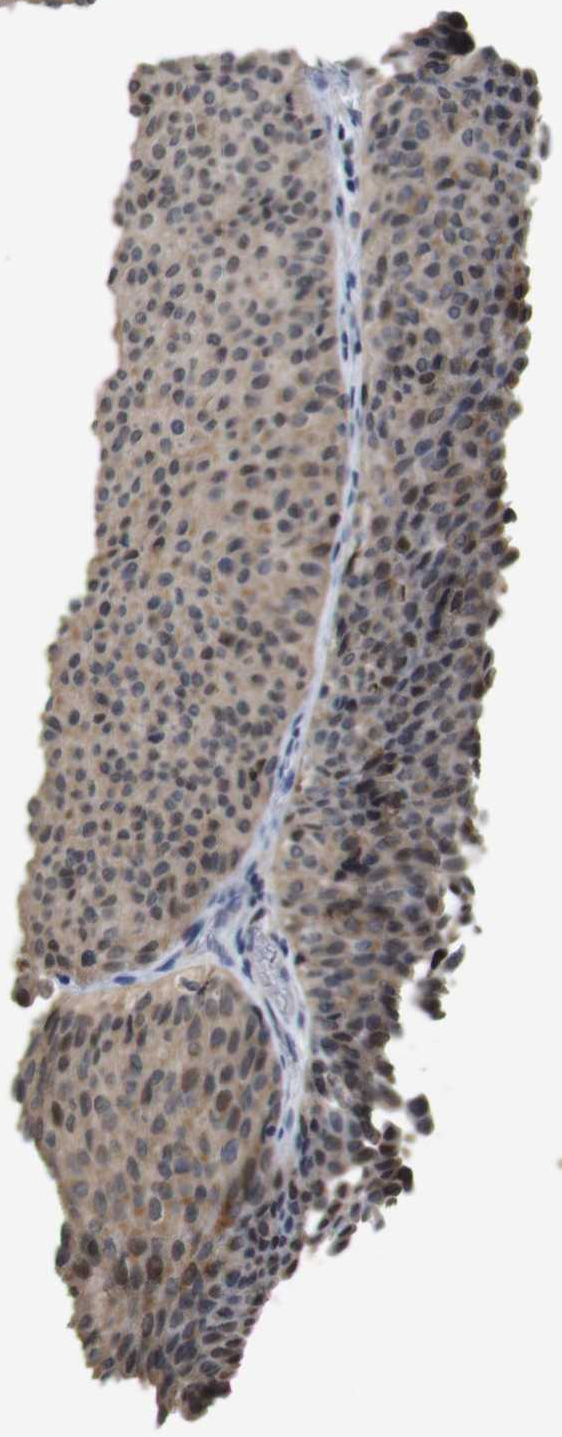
{"staining": {"intensity": "moderate", "quantity": ">75%", "location": "cytoplasmic/membranous,nuclear"}, "tissue": "urothelial cancer", "cell_type": "Tumor cells", "image_type": "cancer", "snomed": [{"axis": "morphology", "description": "Urothelial carcinoma, Low grade"}, {"axis": "topography", "description": "Urinary bladder"}], "caption": "IHC of human low-grade urothelial carcinoma exhibits medium levels of moderate cytoplasmic/membranous and nuclear positivity in approximately >75% of tumor cells. (DAB (3,3'-diaminobenzidine) = brown stain, brightfield microscopy at high magnification).", "gene": "PNMA8A", "patient": {"sex": "male", "age": 78}}